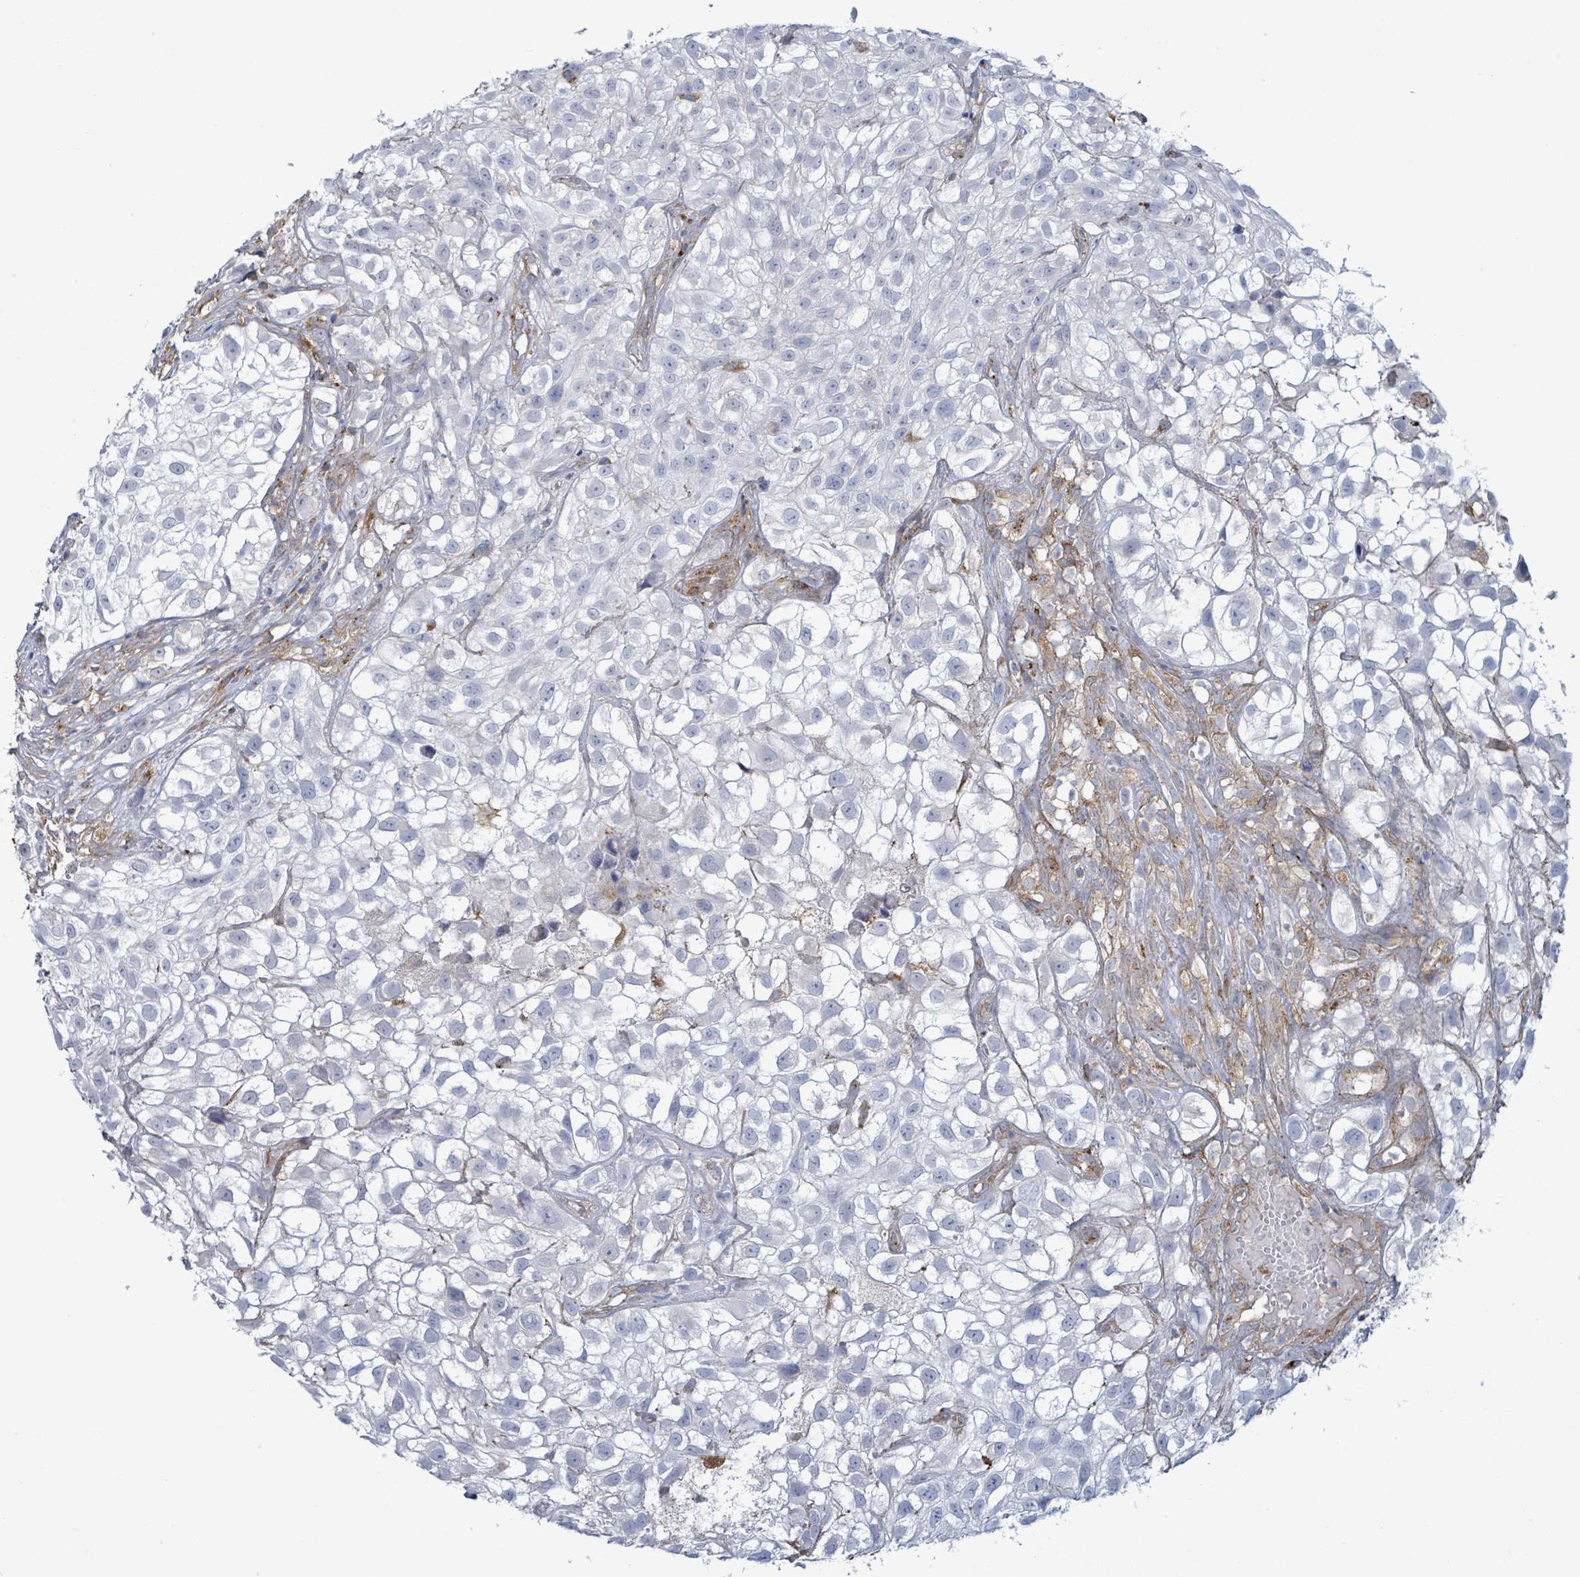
{"staining": {"intensity": "negative", "quantity": "none", "location": "none"}, "tissue": "urothelial cancer", "cell_type": "Tumor cells", "image_type": "cancer", "snomed": [{"axis": "morphology", "description": "Urothelial carcinoma, High grade"}, {"axis": "topography", "description": "Urinary bladder"}], "caption": "High magnification brightfield microscopy of urothelial cancer stained with DAB (brown) and counterstained with hematoxylin (blue): tumor cells show no significant positivity.", "gene": "EGFL7", "patient": {"sex": "male", "age": 56}}